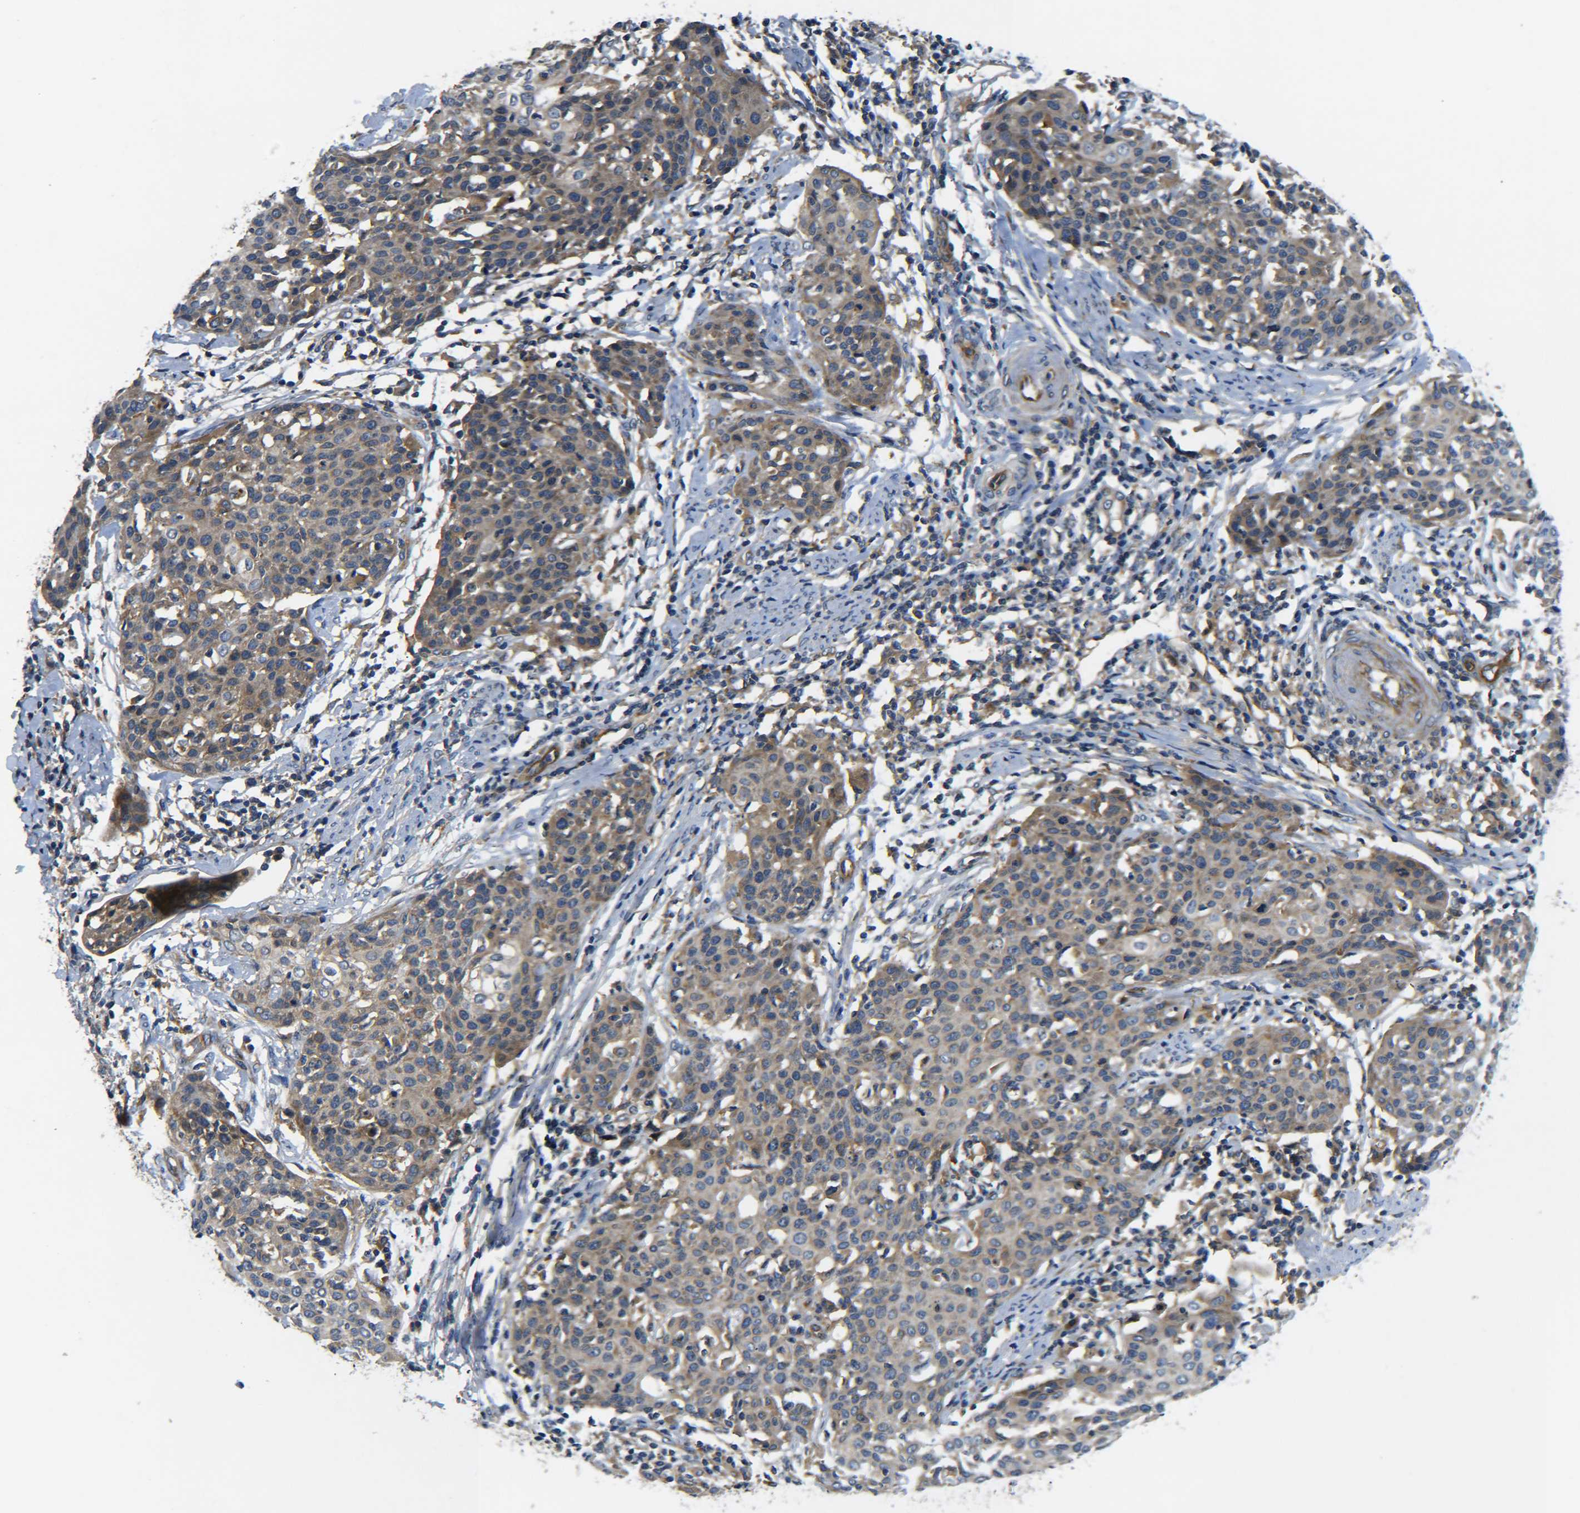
{"staining": {"intensity": "moderate", "quantity": ">75%", "location": "cytoplasmic/membranous"}, "tissue": "cervical cancer", "cell_type": "Tumor cells", "image_type": "cancer", "snomed": [{"axis": "morphology", "description": "Squamous cell carcinoma, NOS"}, {"axis": "topography", "description": "Cervix"}], "caption": "Cervical cancer (squamous cell carcinoma) stained with immunohistochemistry (IHC) reveals moderate cytoplasmic/membranous expression in approximately >75% of tumor cells. Nuclei are stained in blue.", "gene": "LRCH3", "patient": {"sex": "female", "age": 38}}